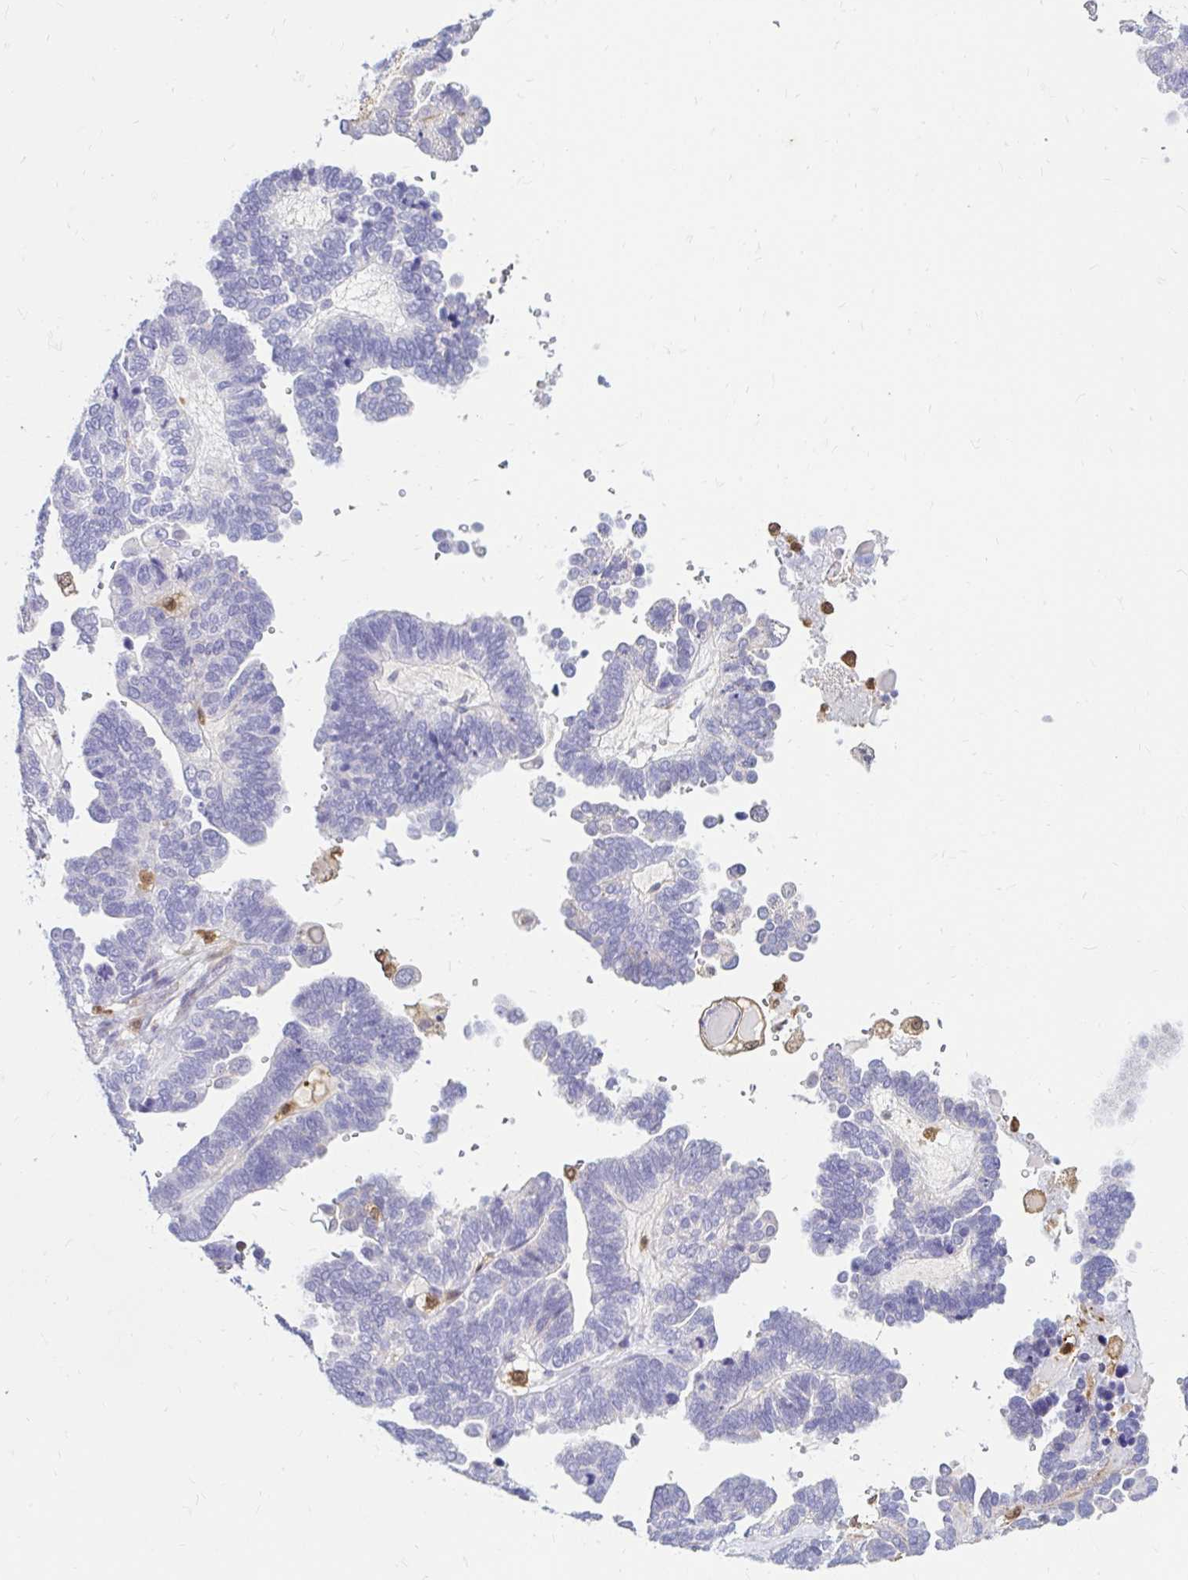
{"staining": {"intensity": "negative", "quantity": "none", "location": "none"}, "tissue": "ovarian cancer", "cell_type": "Tumor cells", "image_type": "cancer", "snomed": [{"axis": "morphology", "description": "Cystadenocarcinoma, serous, NOS"}, {"axis": "topography", "description": "Ovary"}], "caption": "A micrograph of human ovarian cancer (serous cystadenocarcinoma) is negative for staining in tumor cells.", "gene": "PYCARD", "patient": {"sex": "female", "age": 51}}